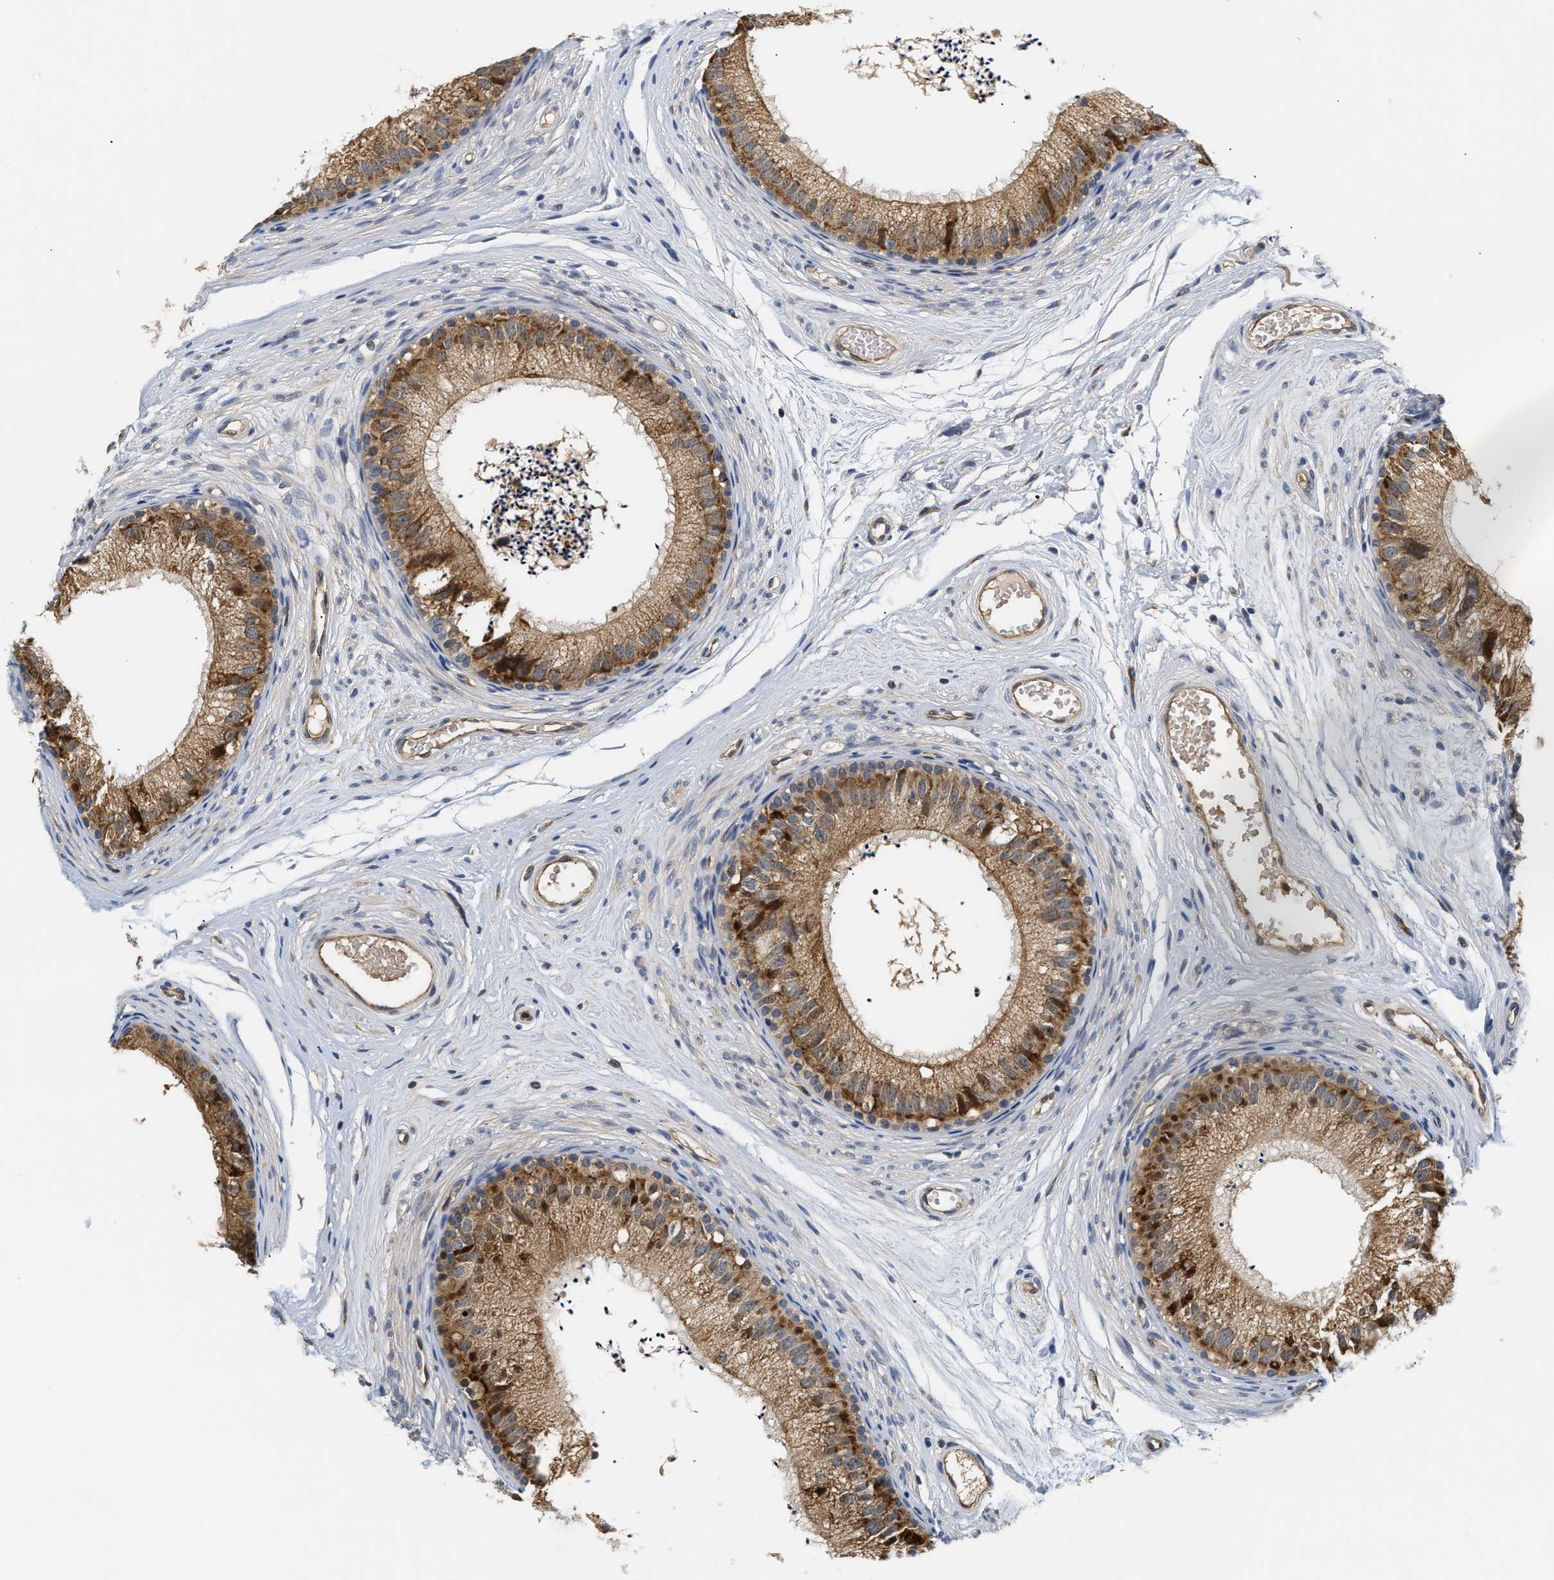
{"staining": {"intensity": "moderate", "quantity": ">75%", "location": "cytoplasmic/membranous"}, "tissue": "epididymis", "cell_type": "Glandular cells", "image_type": "normal", "snomed": [{"axis": "morphology", "description": "Normal tissue, NOS"}, {"axis": "topography", "description": "Epididymis"}], "caption": "A brown stain shows moderate cytoplasmic/membranous staining of a protein in glandular cells of benign human epididymis. (DAB IHC with brightfield microscopy, high magnification).", "gene": "TNIP2", "patient": {"sex": "male", "age": 56}}